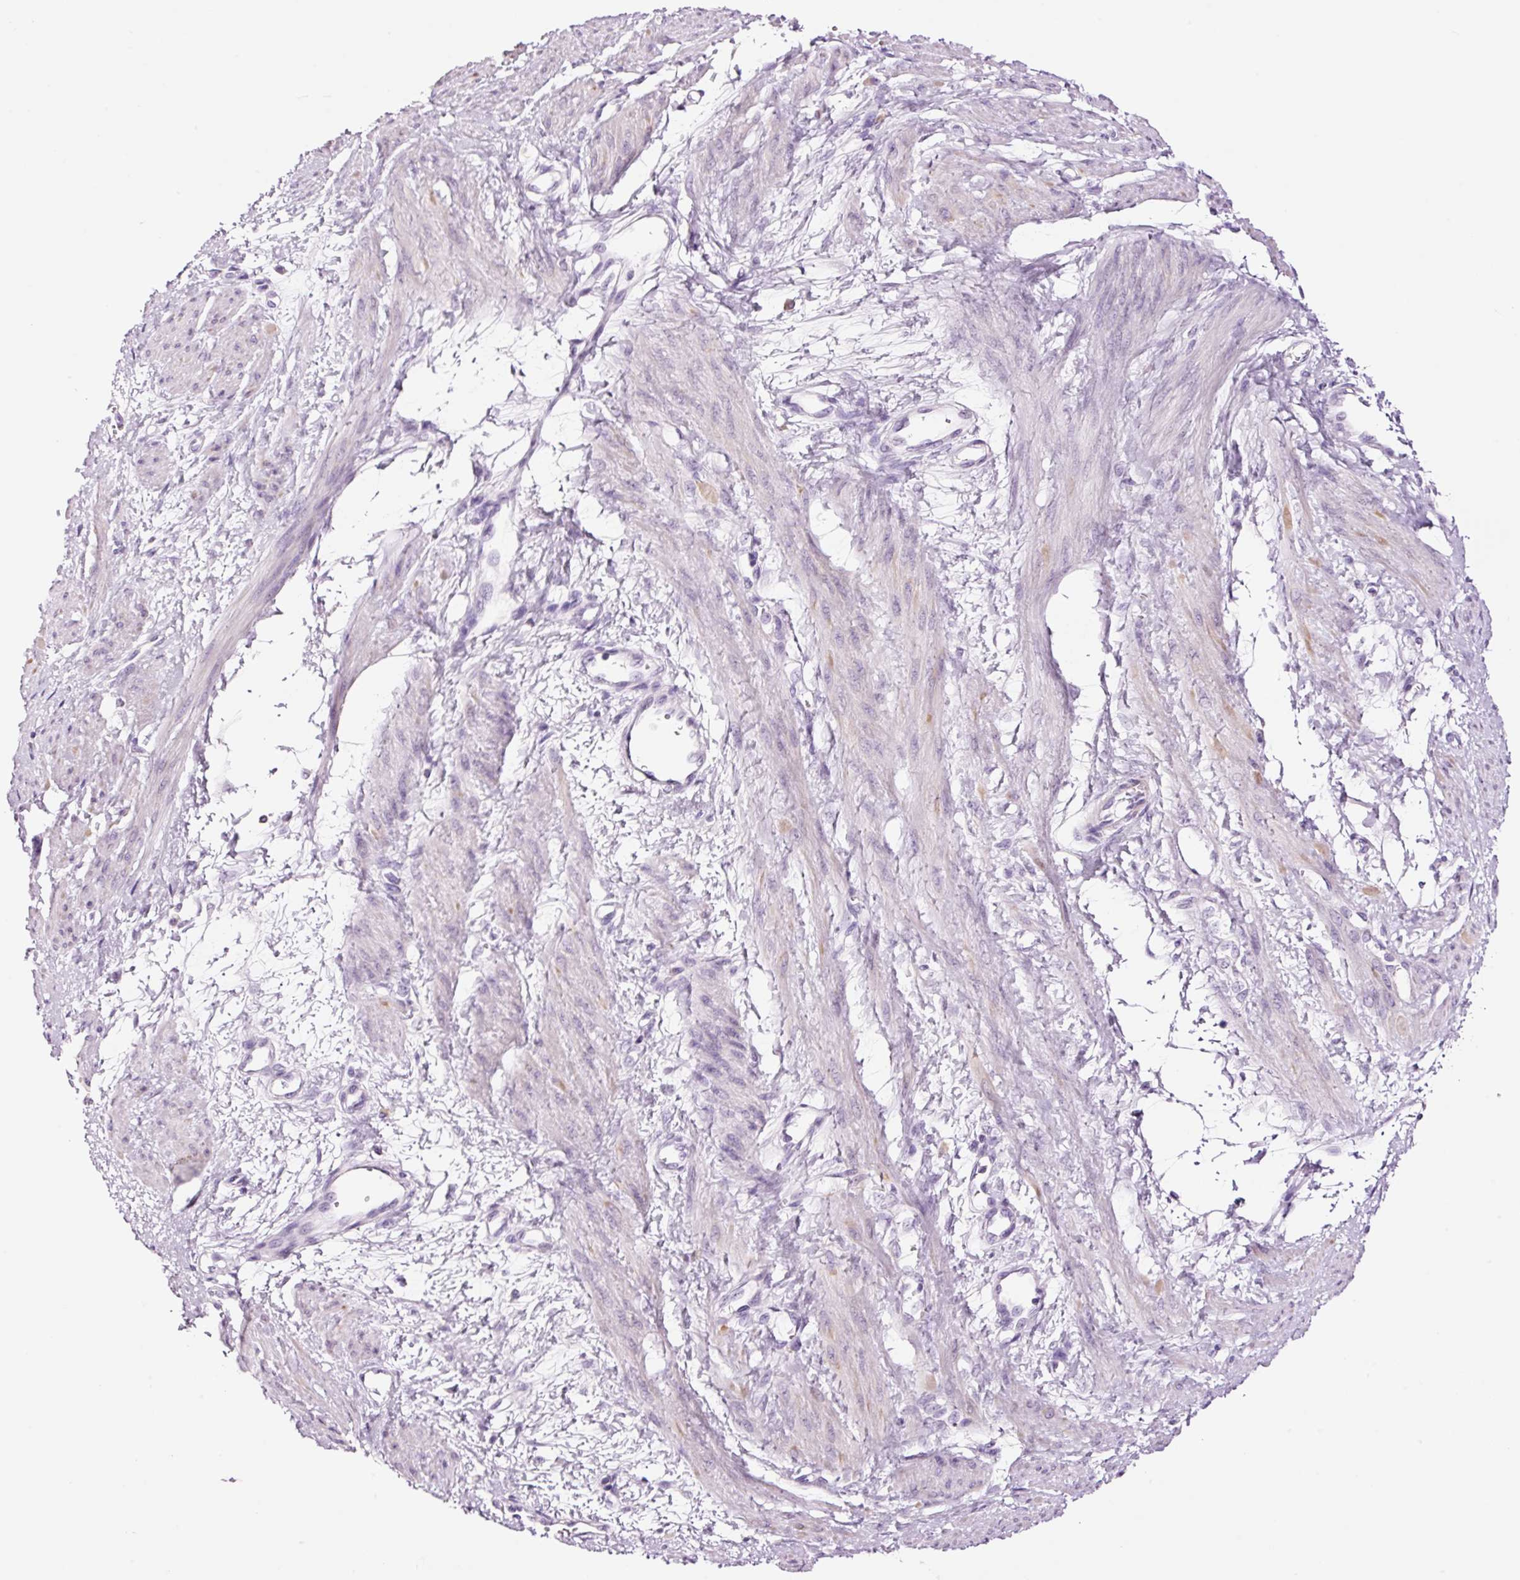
{"staining": {"intensity": "strong", "quantity": "<25%", "location": "cytoplasmic/membranous,nuclear"}, "tissue": "smooth muscle", "cell_type": "Smooth muscle cells", "image_type": "normal", "snomed": [{"axis": "morphology", "description": "Normal tissue, NOS"}, {"axis": "topography", "description": "Smooth muscle"}, {"axis": "topography", "description": "Uterus"}], "caption": "Smooth muscle stained for a protein (brown) reveals strong cytoplasmic/membranous,nuclear positive positivity in approximately <25% of smooth muscle cells.", "gene": "RTF2", "patient": {"sex": "female", "age": 39}}